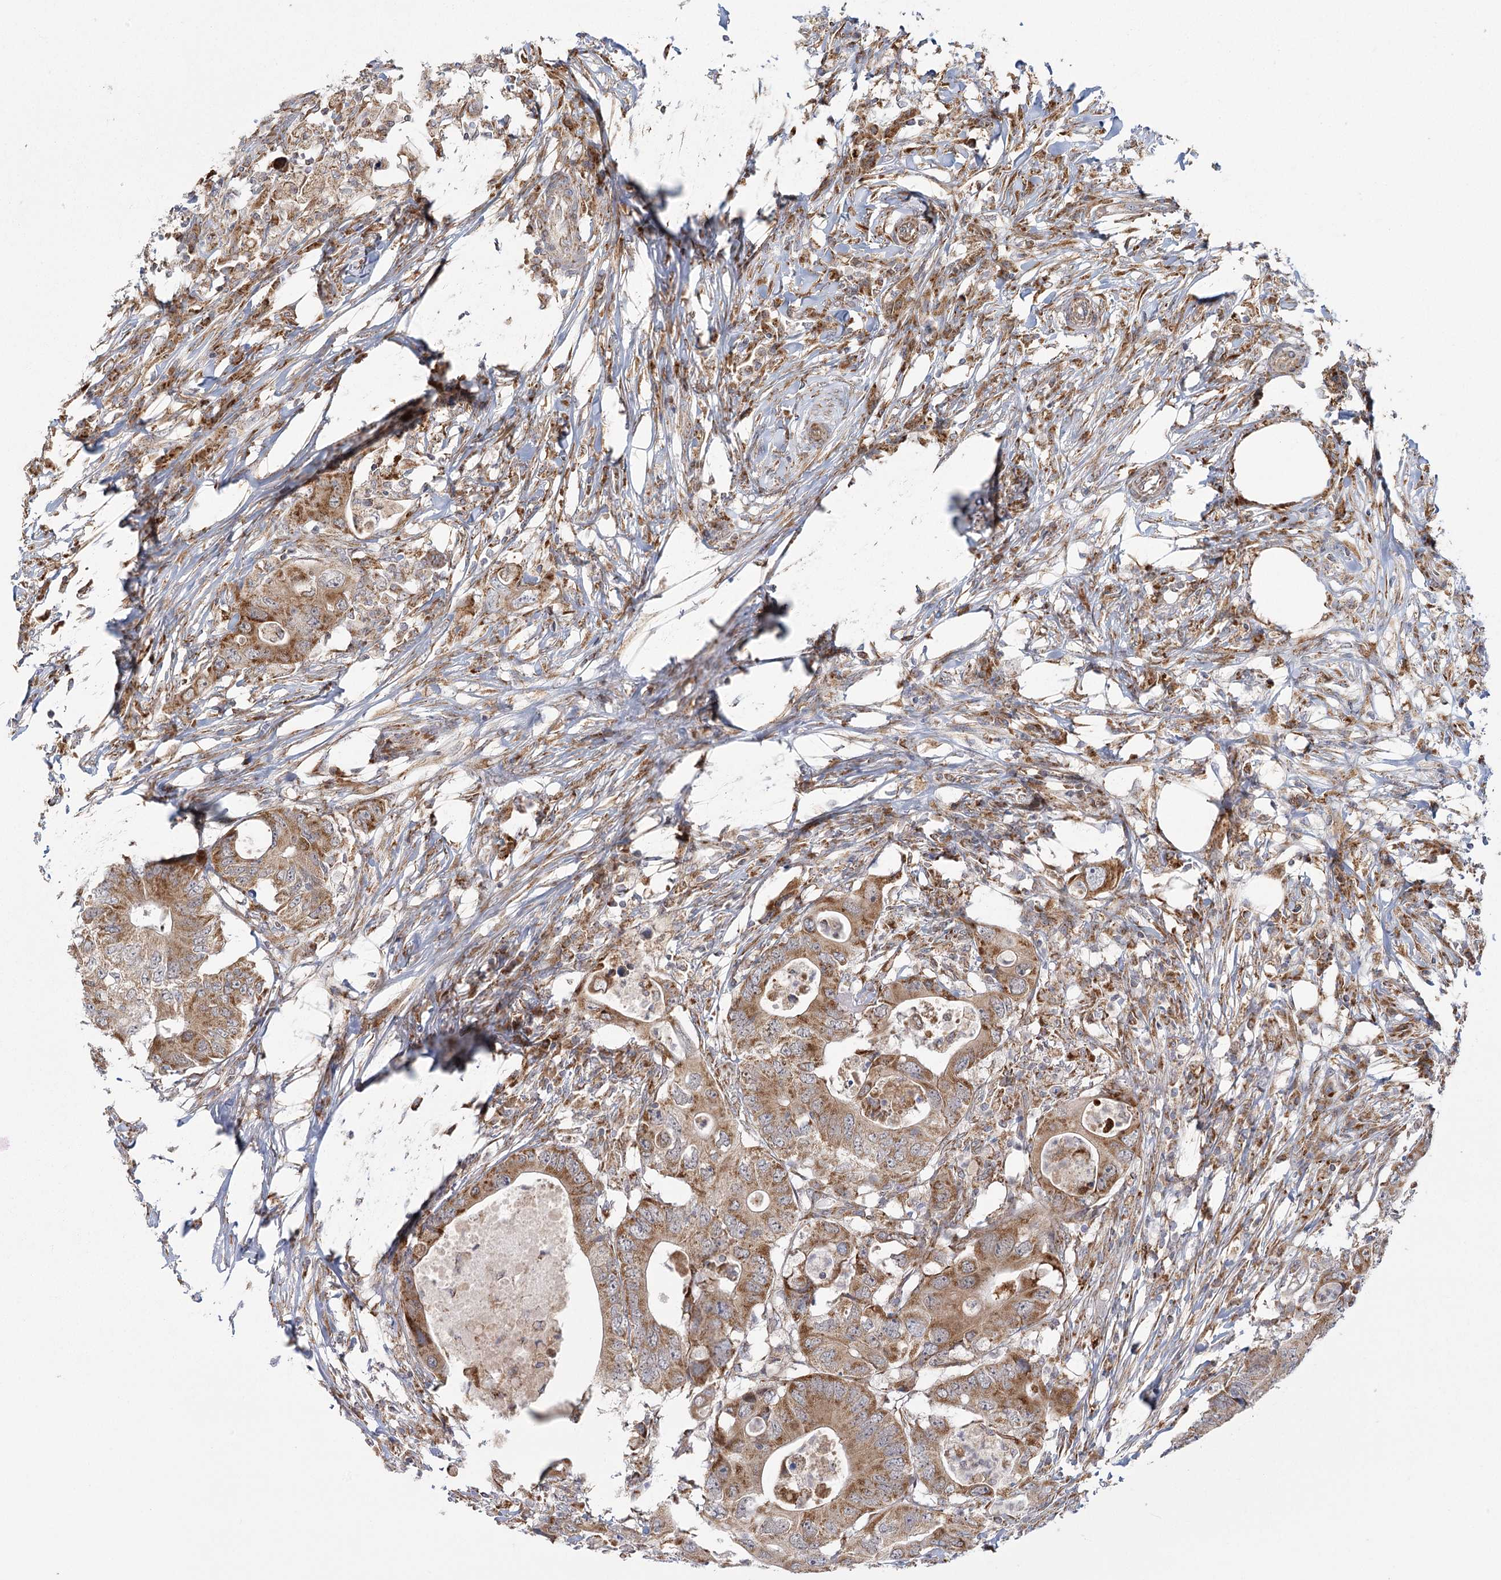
{"staining": {"intensity": "moderate", "quantity": ">75%", "location": "cytoplasmic/membranous"}, "tissue": "colorectal cancer", "cell_type": "Tumor cells", "image_type": "cancer", "snomed": [{"axis": "morphology", "description": "Adenocarcinoma, NOS"}, {"axis": "topography", "description": "Colon"}], "caption": "Approximately >75% of tumor cells in human adenocarcinoma (colorectal) show moderate cytoplasmic/membranous protein expression as visualized by brown immunohistochemical staining.", "gene": "LACTB", "patient": {"sex": "male", "age": 71}}